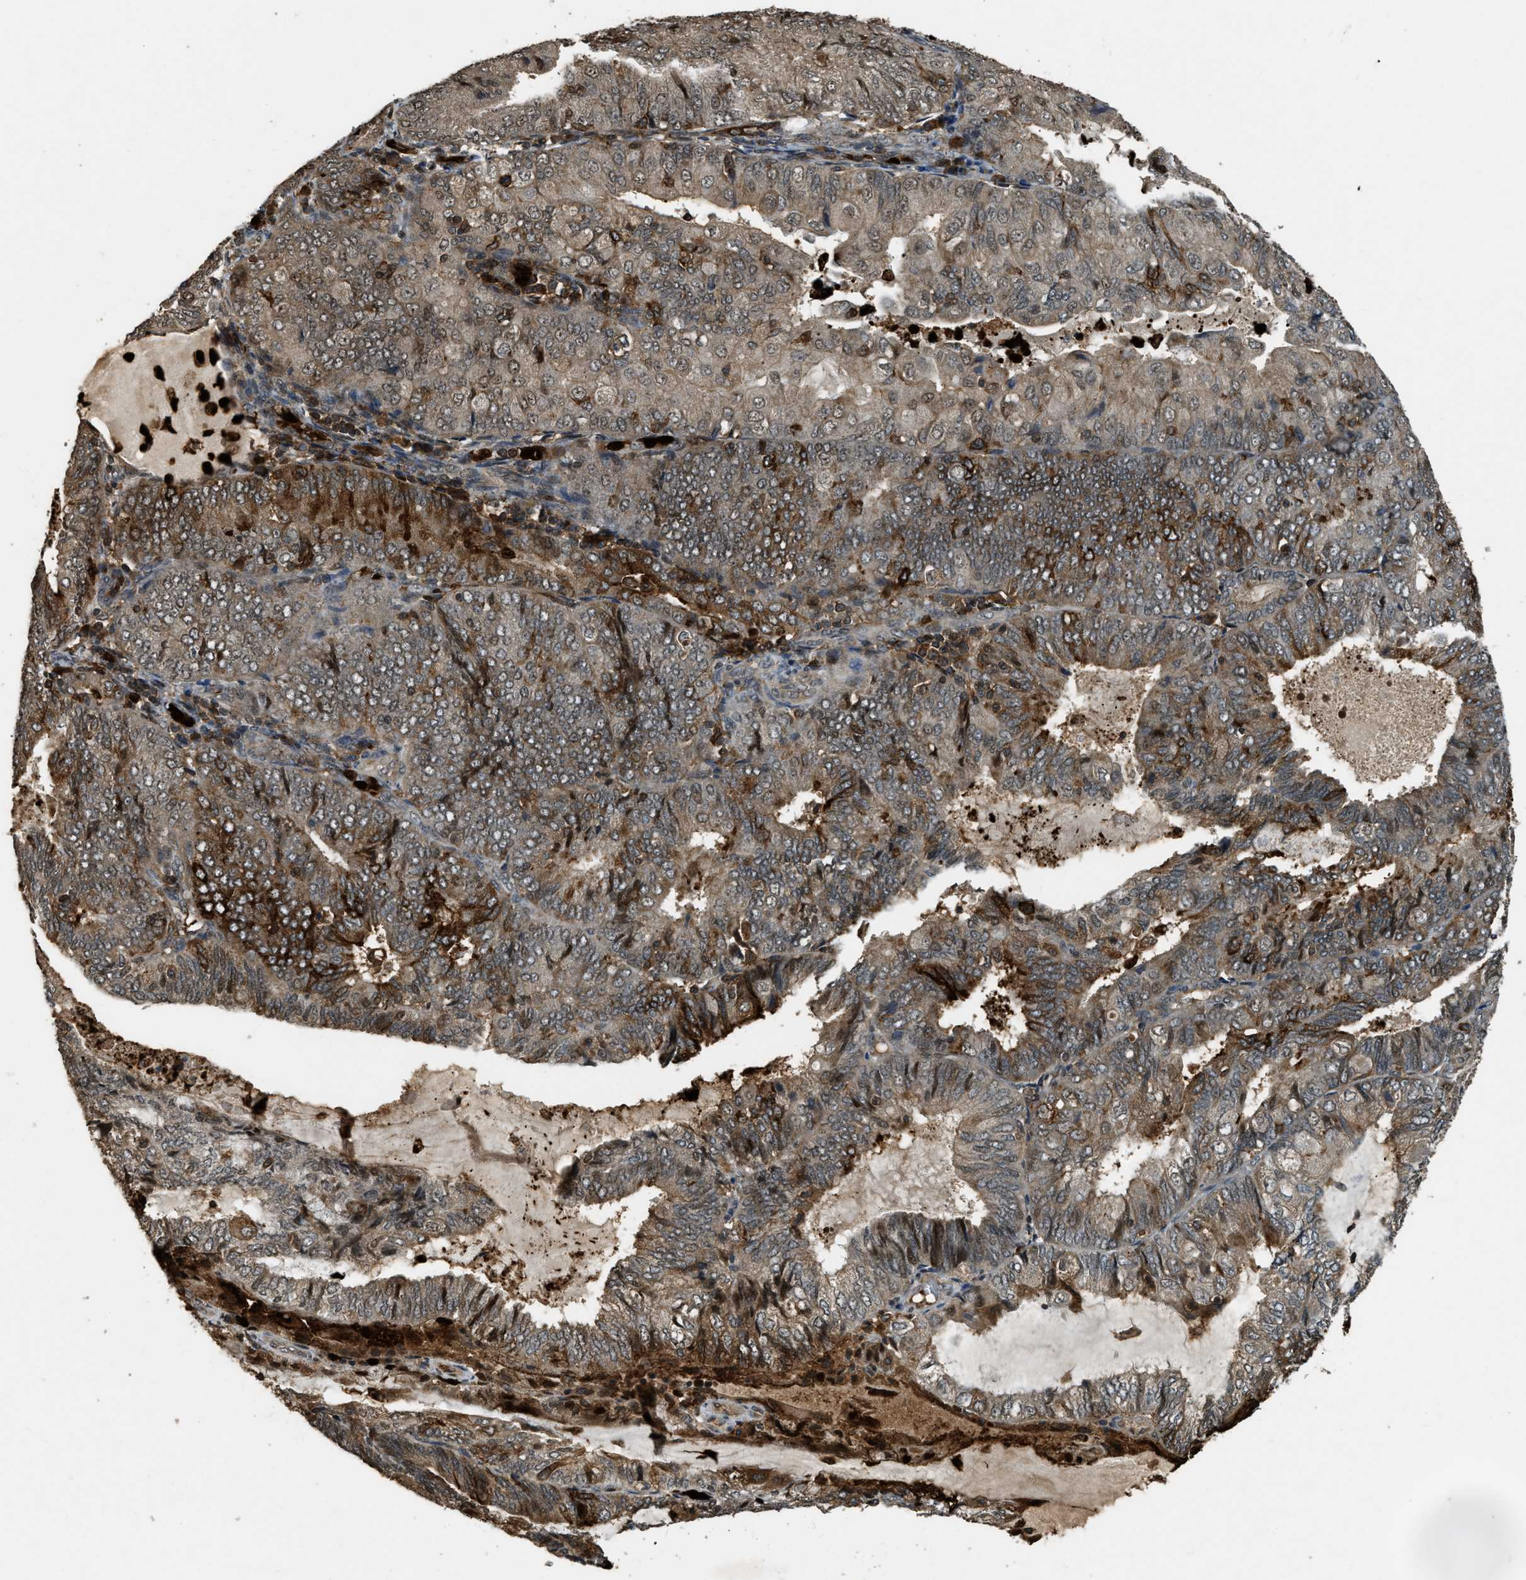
{"staining": {"intensity": "strong", "quantity": "<25%", "location": "cytoplasmic/membranous"}, "tissue": "endometrial cancer", "cell_type": "Tumor cells", "image_type": "cancer", "snomed": [{"axis": "morphology", "description": "Adenocarcinoma, NOS"}, {"axis": "topography", "description": "Endometrium"}], "caption": "Strong cytoplasmic/membranous expression for a protein is seen in about <25% of tumor cells of endometrial cancer using immunohistochemistry.", "gene": "RNF141", "patient": {"sex": "female", "age": 81}}